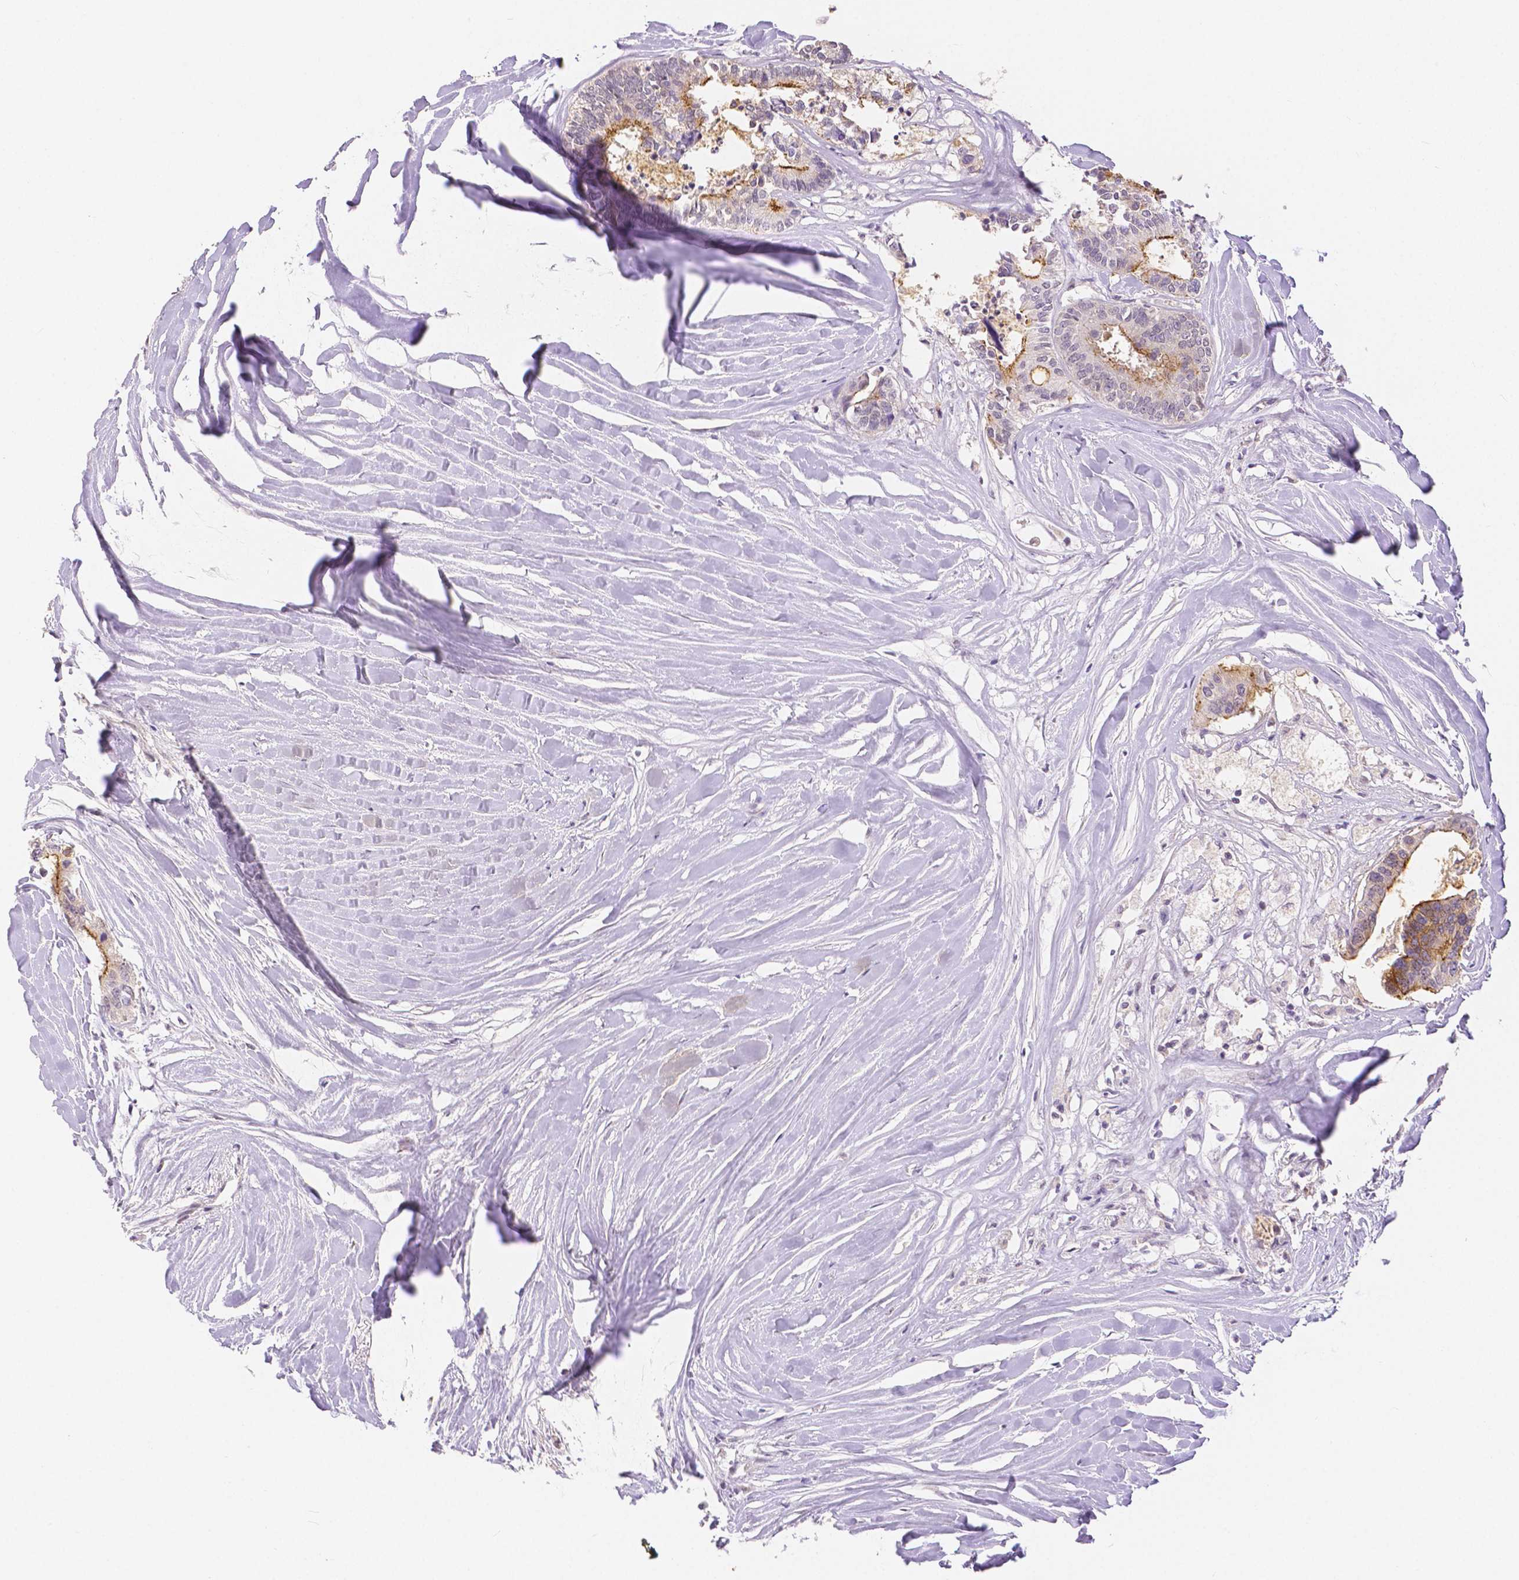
{"staining": {"intensity": "moderate", "quantity": "25%-75%", "location": "cytoplasmic/membranous"}, "tissue": "colorectal cancer", "cell_type": "Tumor cells", "image_type": "cancer", "snomed": [{"axis": "morphology", "description": "Adenocarcinoma, NOS"}, {"axis": "topography", "description": "Colon"}, {"axis": "topography", "description": "Rectum"}], "caption": "An immunohistochemistry photomicrograph of neoplastic tissue is shown. Protein staining in brown labels moderate cytoplasmic/membranous positivity in adenocarcinoma (colorectal) within tumor cells. (DAB IHC with brightfield microscopy, high magnification).", "gene": "OCLN", "patient": {"sex": "male", "age": 57}}